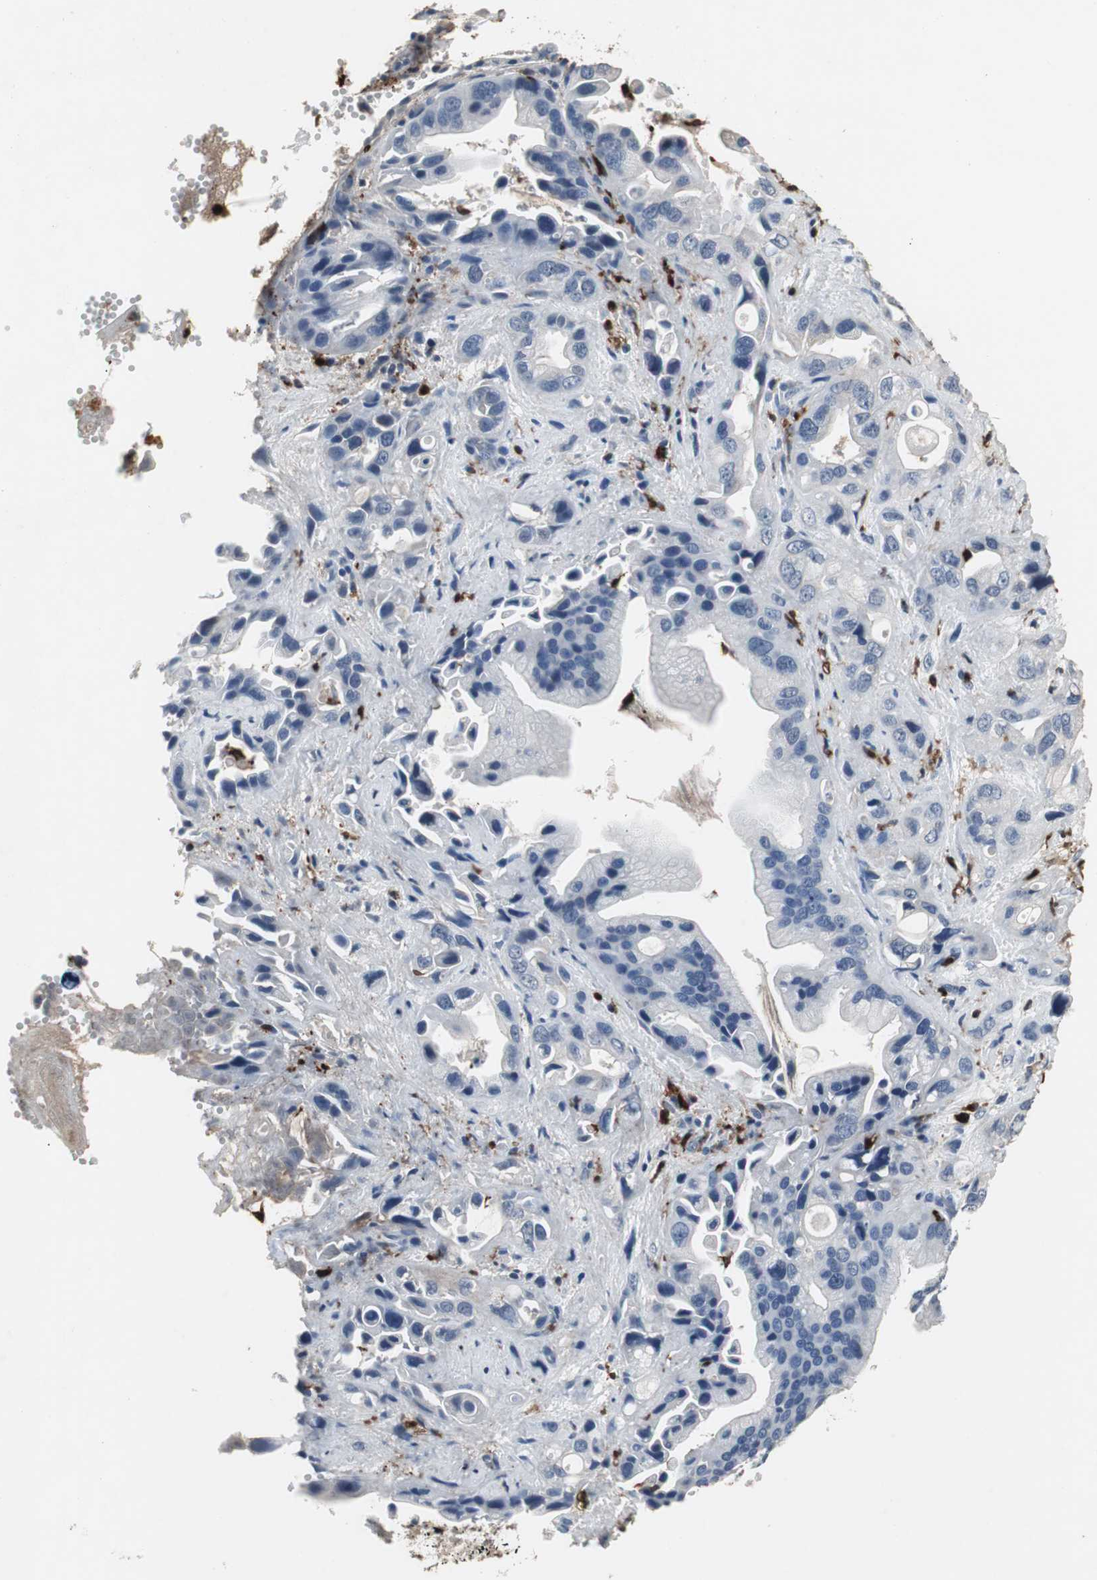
{"staining": {"intensity": "negative", "quantity": "none", "location": "none"}, "tissue": "pancreatic cancer", "cell_type": "Tumor cells", "image_type": "cancer", "snomed": [{"axis": "morphology", "description": "Adenocarcinoma, NOS"}, {"axis": "topography", "description": "Pancreas"}], "caption": "The immunohistochemistry photomicrograph has no significant positivity in tumor cells of pancreatic cancer tissue.", "gene": "NCF2", "patient": {"sex": "female", "age": 77}}